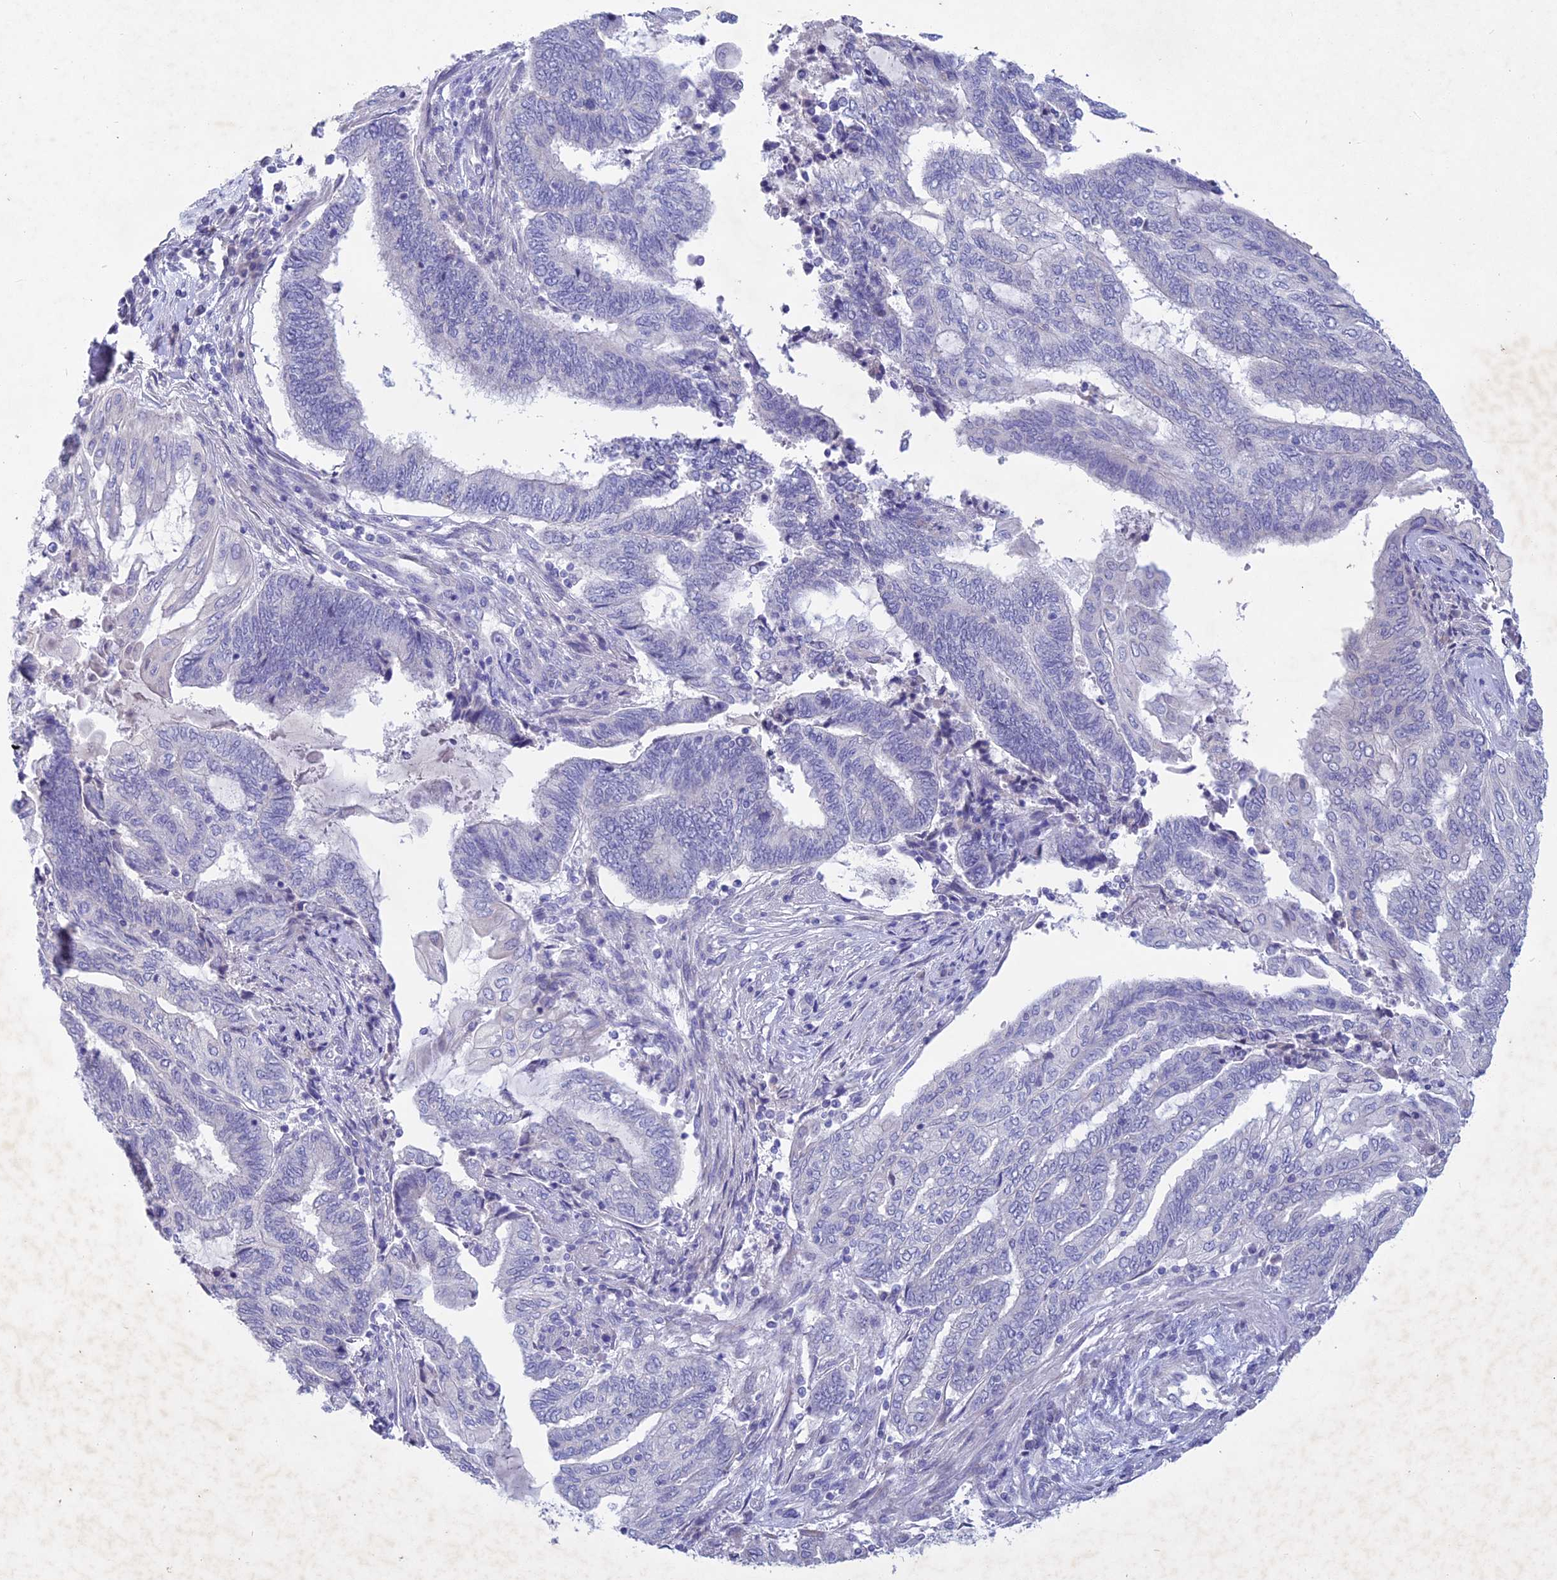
{"staining": {"intensity": "negative", "quantity": "none", "location": "none"}, "tissue": "endometrial cancer", "cell_type": "Tumor cells", "image_type": "cancer", "snomed": [{"axis": "morphology", "description": "Adenocarcinoma, NOS"}, {"axis": "topography", "description": "Uterus"}, {"axis": "topography", "description": "Endometrium"}], "caption": "This is an immunohistochemistry (IHC) image of endometrial cancer (adenocarcinoma). There is no staining in tumor cells.", "gene": "BTBD19", "patient": {"sex": "female", "age": 70}}